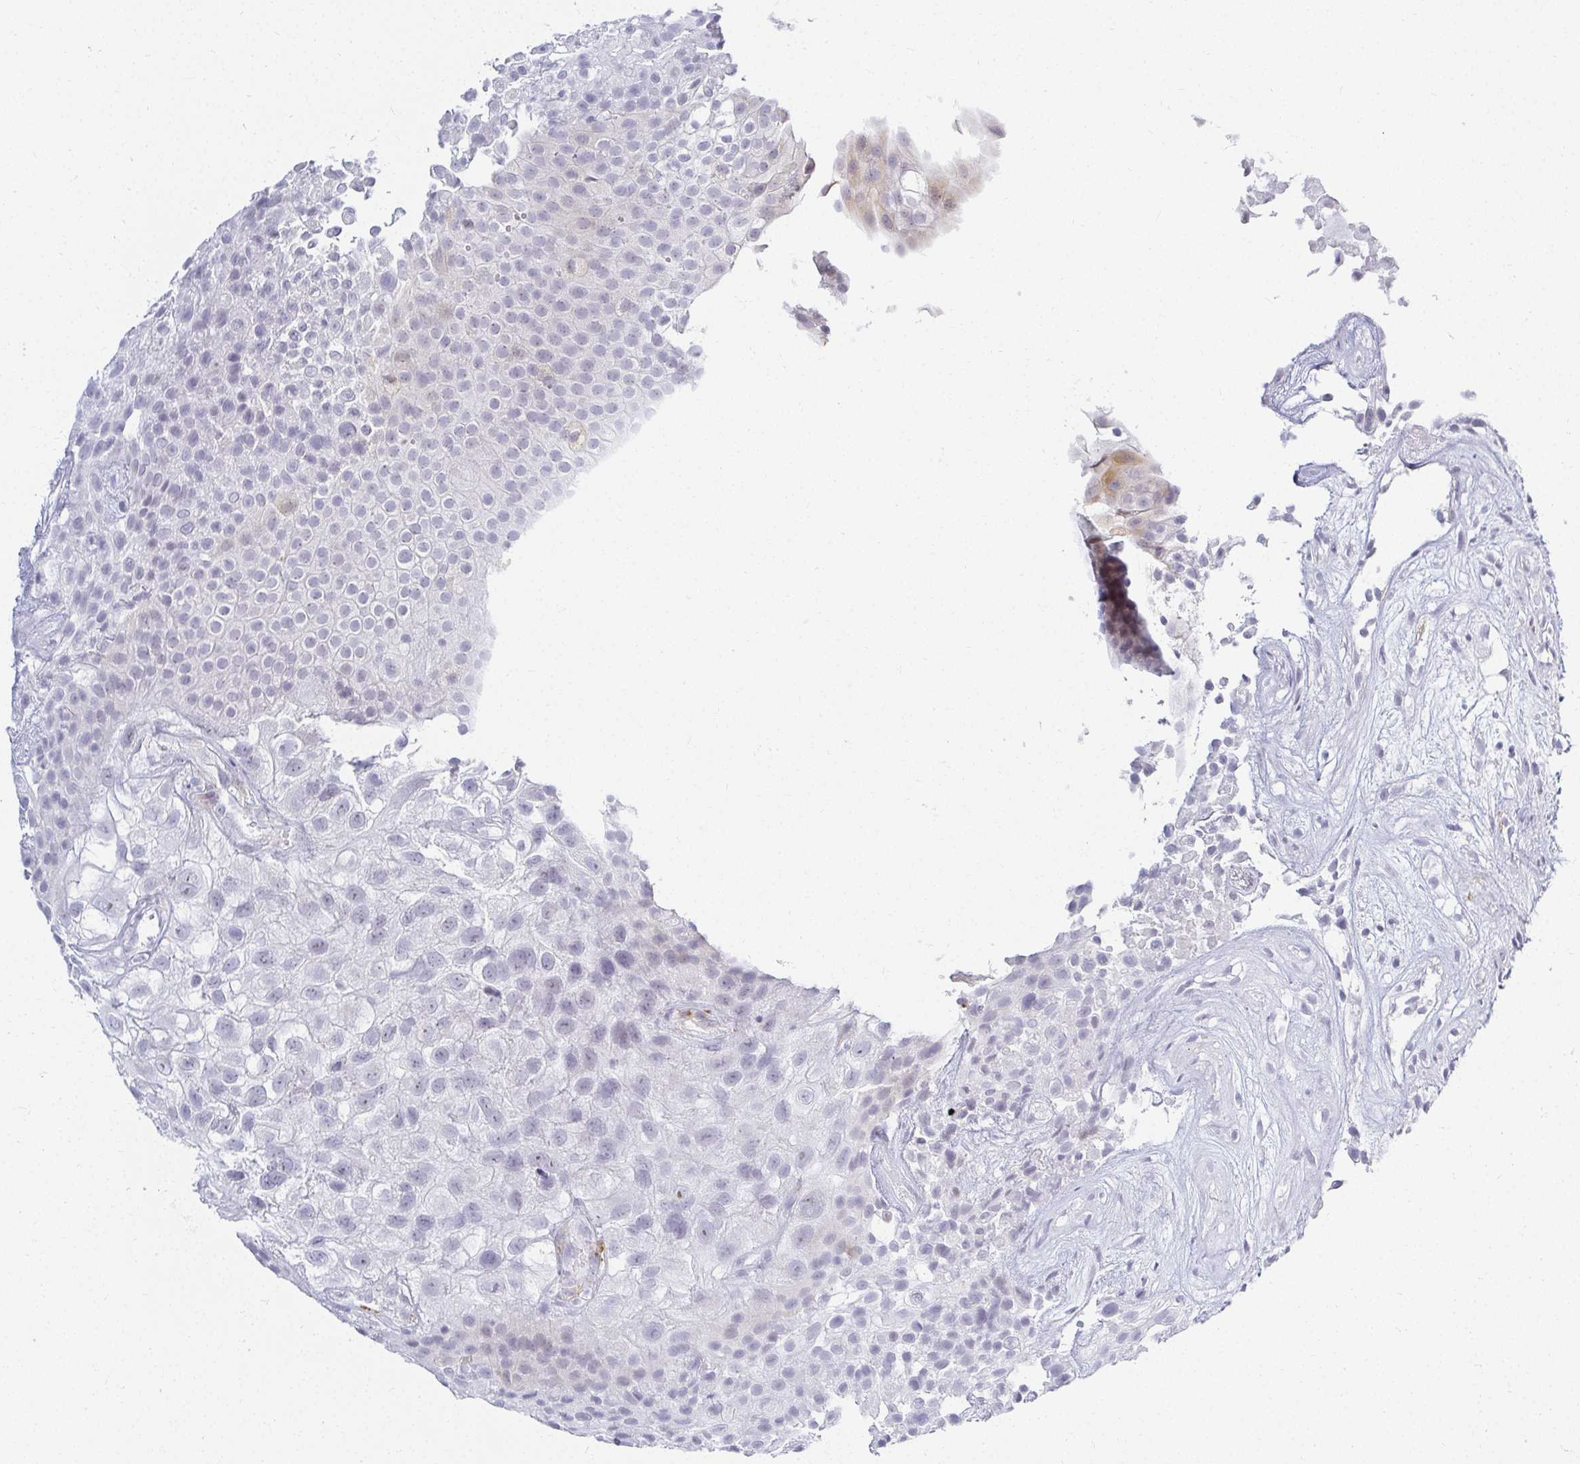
{"staining": {"intensity": "negative", "quantity": "none", "location": "none"}, "tissue": "urothelial cancer", "cell_type": "Tumor cells", "image_type": "cancer", "snomed": [{"axis": "morphology", "description": "Urothelial carcinoma, High grade"}, {"axis": "topography", "description": "Urinary bladder"}], "caption": "High magnification brightfield microscopy of urothelial cancer stained with DAB (brown) and counterstained with hematoxylin (blue): tumor cells show no significant staining.", "gene": "ACAN", "patient": {"sex": "male", "age": 56}}